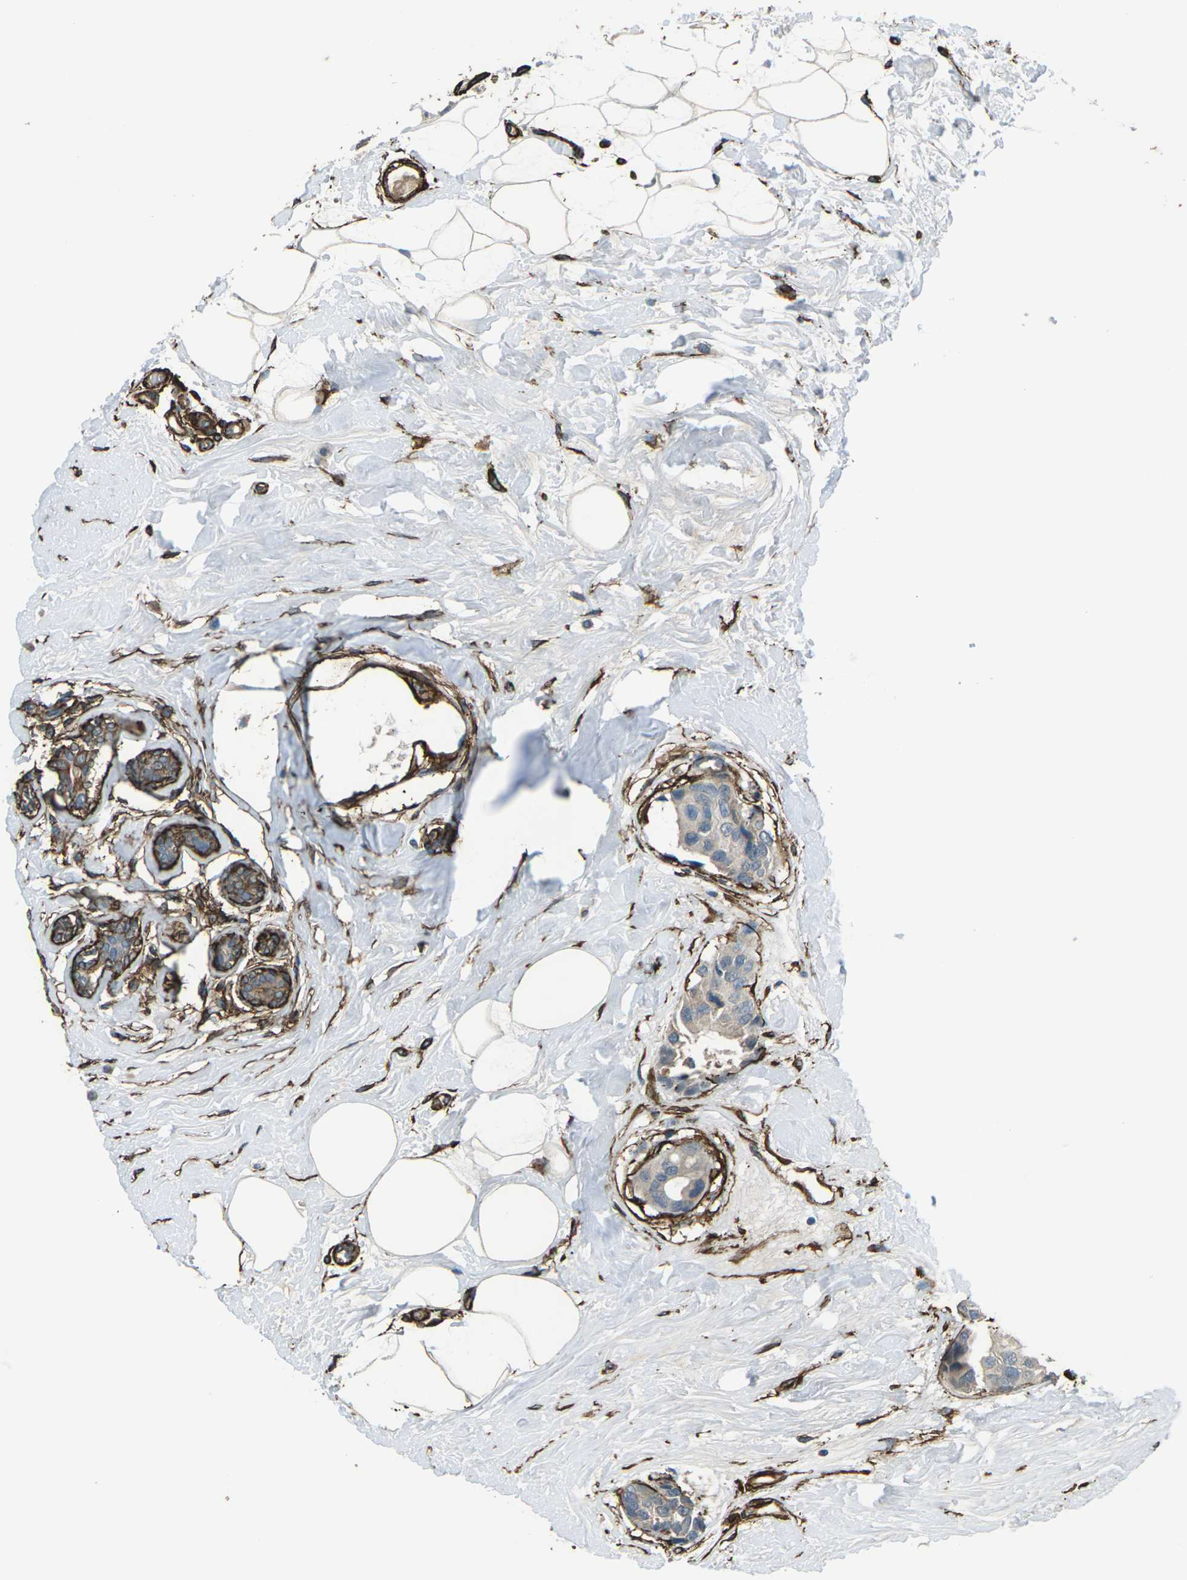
{"staining": {"intensity": "negative", "quantity": "none", "location": "none"}, "tissue": "breast cancer", "cell_type": "Tumor cells", "image_type": "cancer", "snomed": [{"axis": "morphology", "description": "Normal tissue, NOS"}, {"axis": "morphology", "description": "Duct carcinoma"}, {"axis": "topography", "description": "Breast"}], "caption": "IHC of breast cancer (infiltrating ductal carcinoma) shows no staining in tumor cells. The staining was performed using DAB (3,3'-diaminobenzidine) to visualize the protein expression in brown, while the nuclei were stained in blue with hematoxylin (Magnification: 20x).", "gene": "GRAMD1C", "patient": {"sex": "female", "age": 39}}